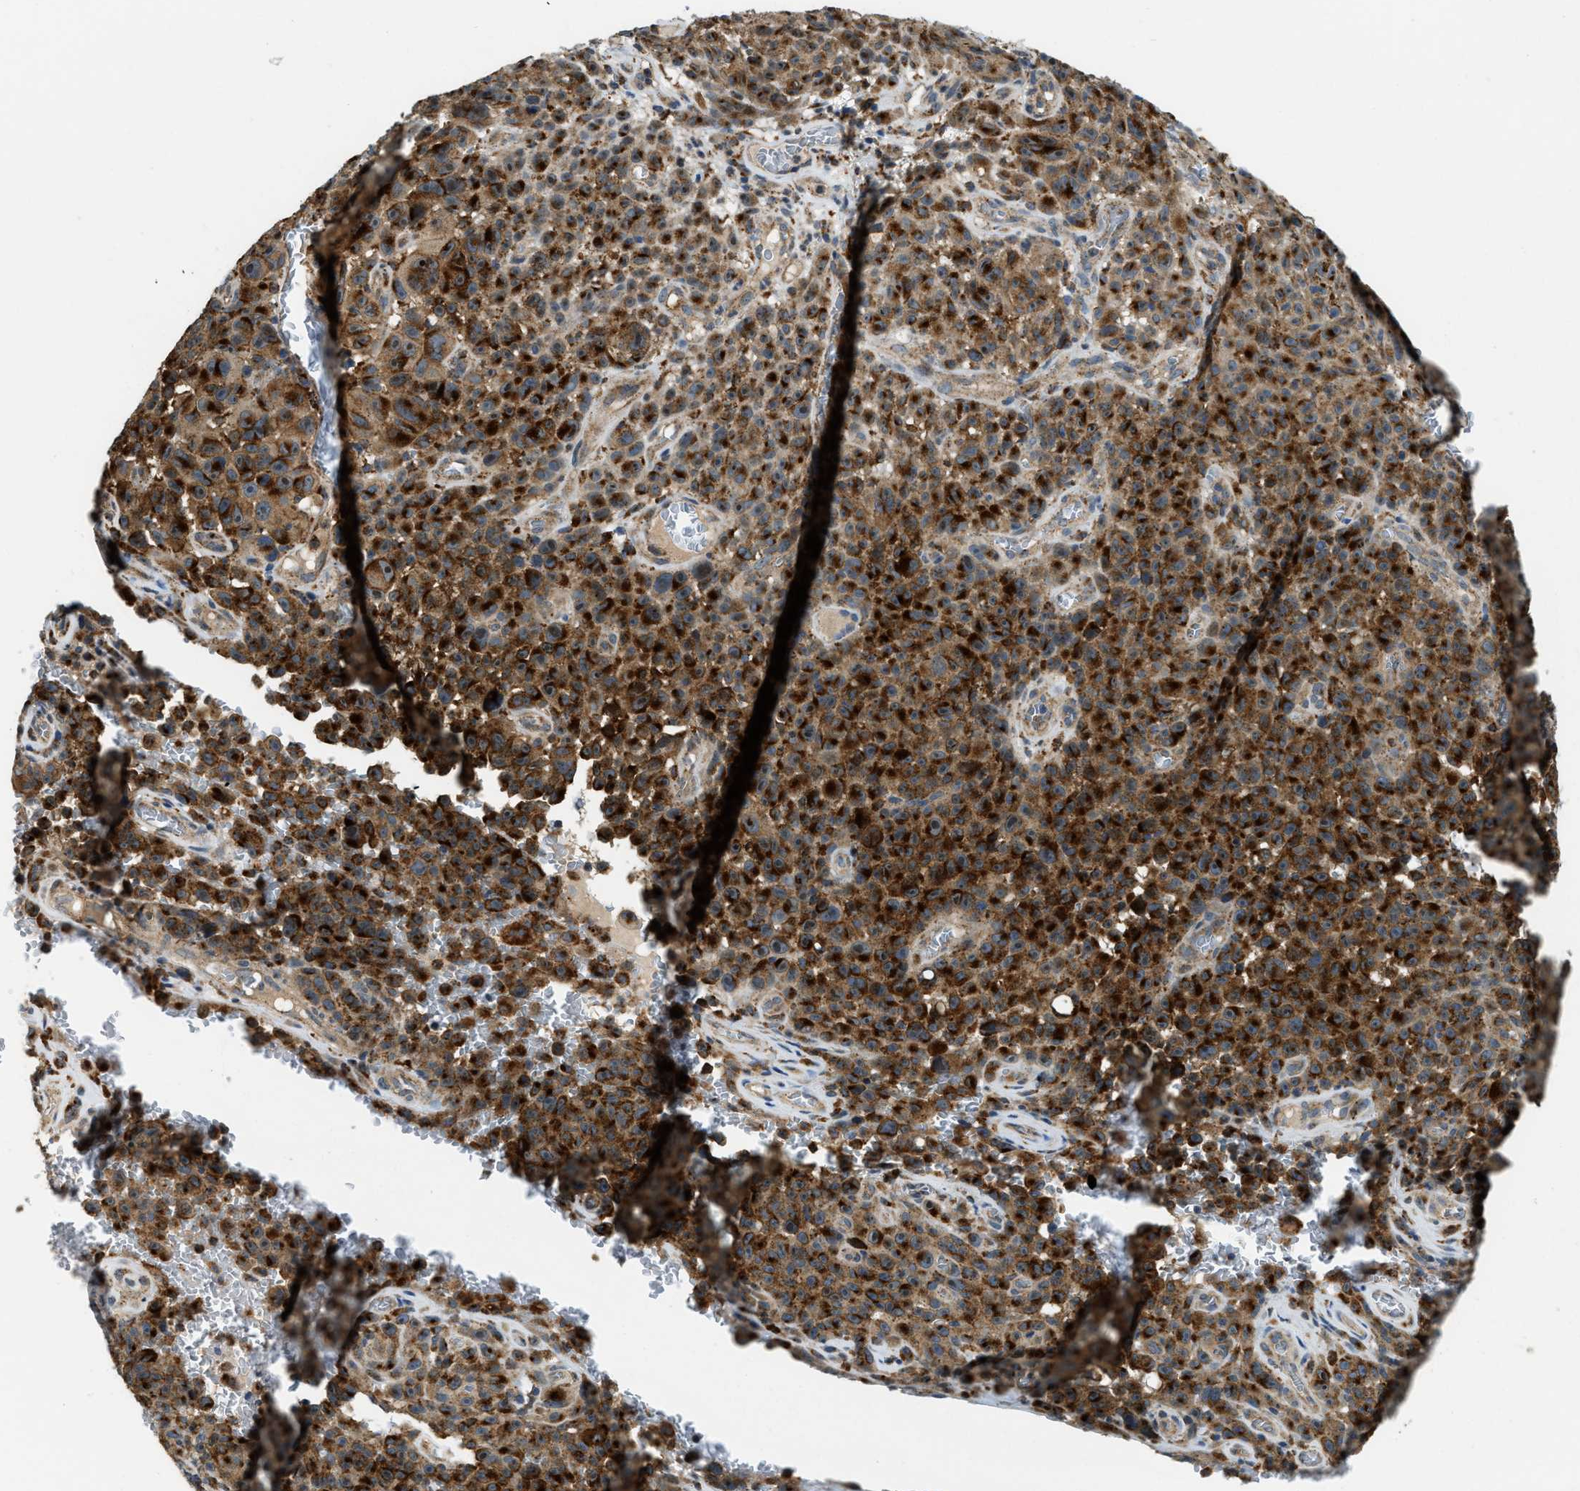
{"staining": {"intensity": "strong", "quantity": ">75%", "location": "cytoplasmic/membranous"}, "tissue": "melanoma", "cell_type": "Tumor cells", "image_type": "cancer", "snomed": [{"axis": "morphology", "description": "Malignant melanoma, NOS"}, {"axis": "topography", "description": "Skin"}], "caption": "Human melanoma stained with a brown dye demonstrates strong cytoplasmic/membranous positive positivity in approximately >75% of tumor cells.", "gene": "STARD3NL", "patient": {"sex": "female", "age": 82}}